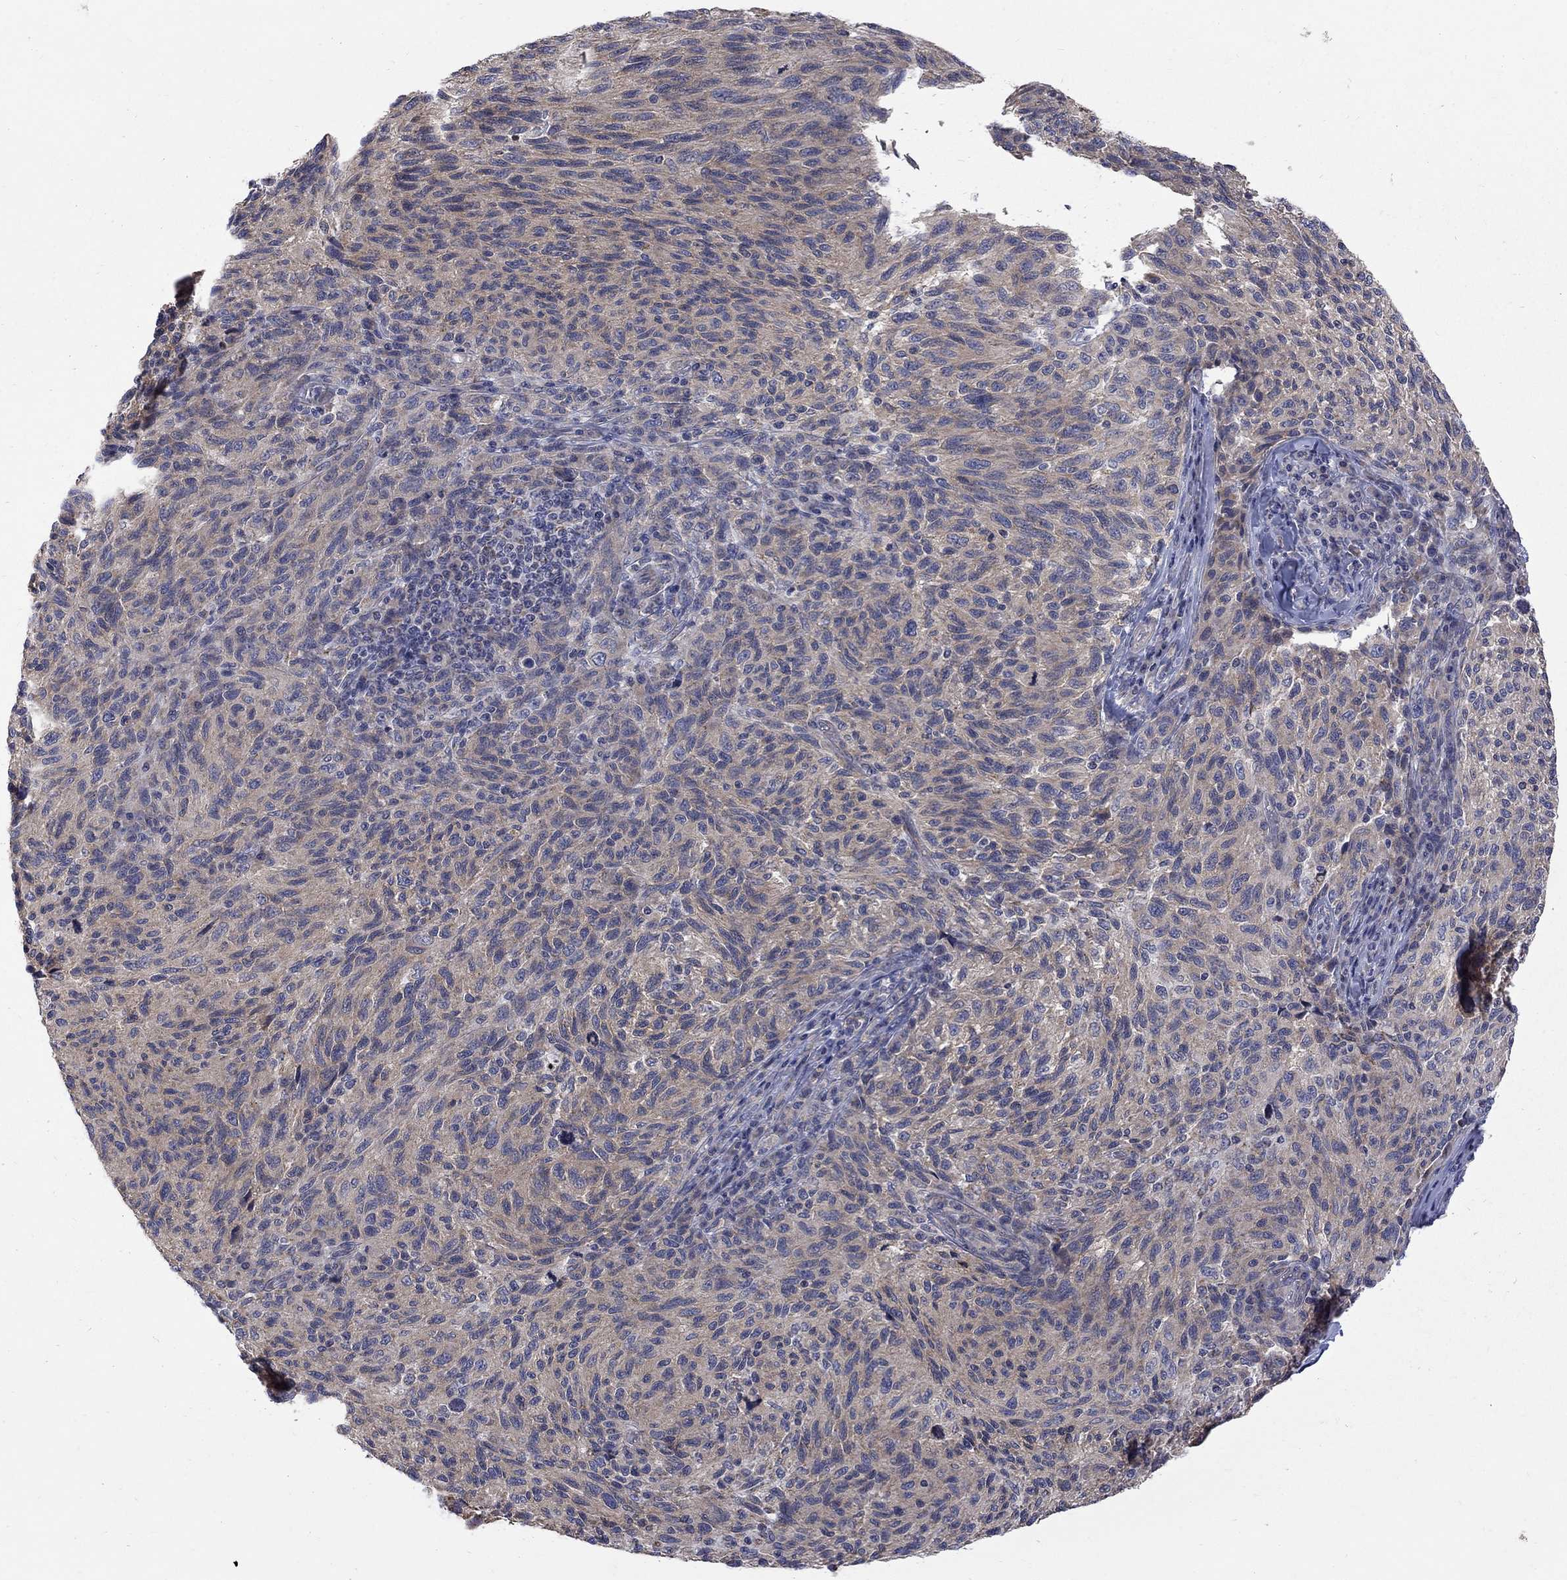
{"staining": {"intensity": "weak", "quantity": "<25%", "location": "cytoplasmic/membranous"}, "tissue": "melanoma", "cell_type": "Tumor cells", "image_type": "cancer", "snomed": [{"axis": "morphology", "description": "Malignant melanoma, NOS"}, {"axis": "topography", "description": "Skin"}], "caption": "IHC micrograph of human malignant melanoma stained for a protein (brown), which reveals no positivity in tumor cells. Nuclei are stained in blue.", "gene": "SH2B1", "patient": {"sex": "female", "age": 73}}